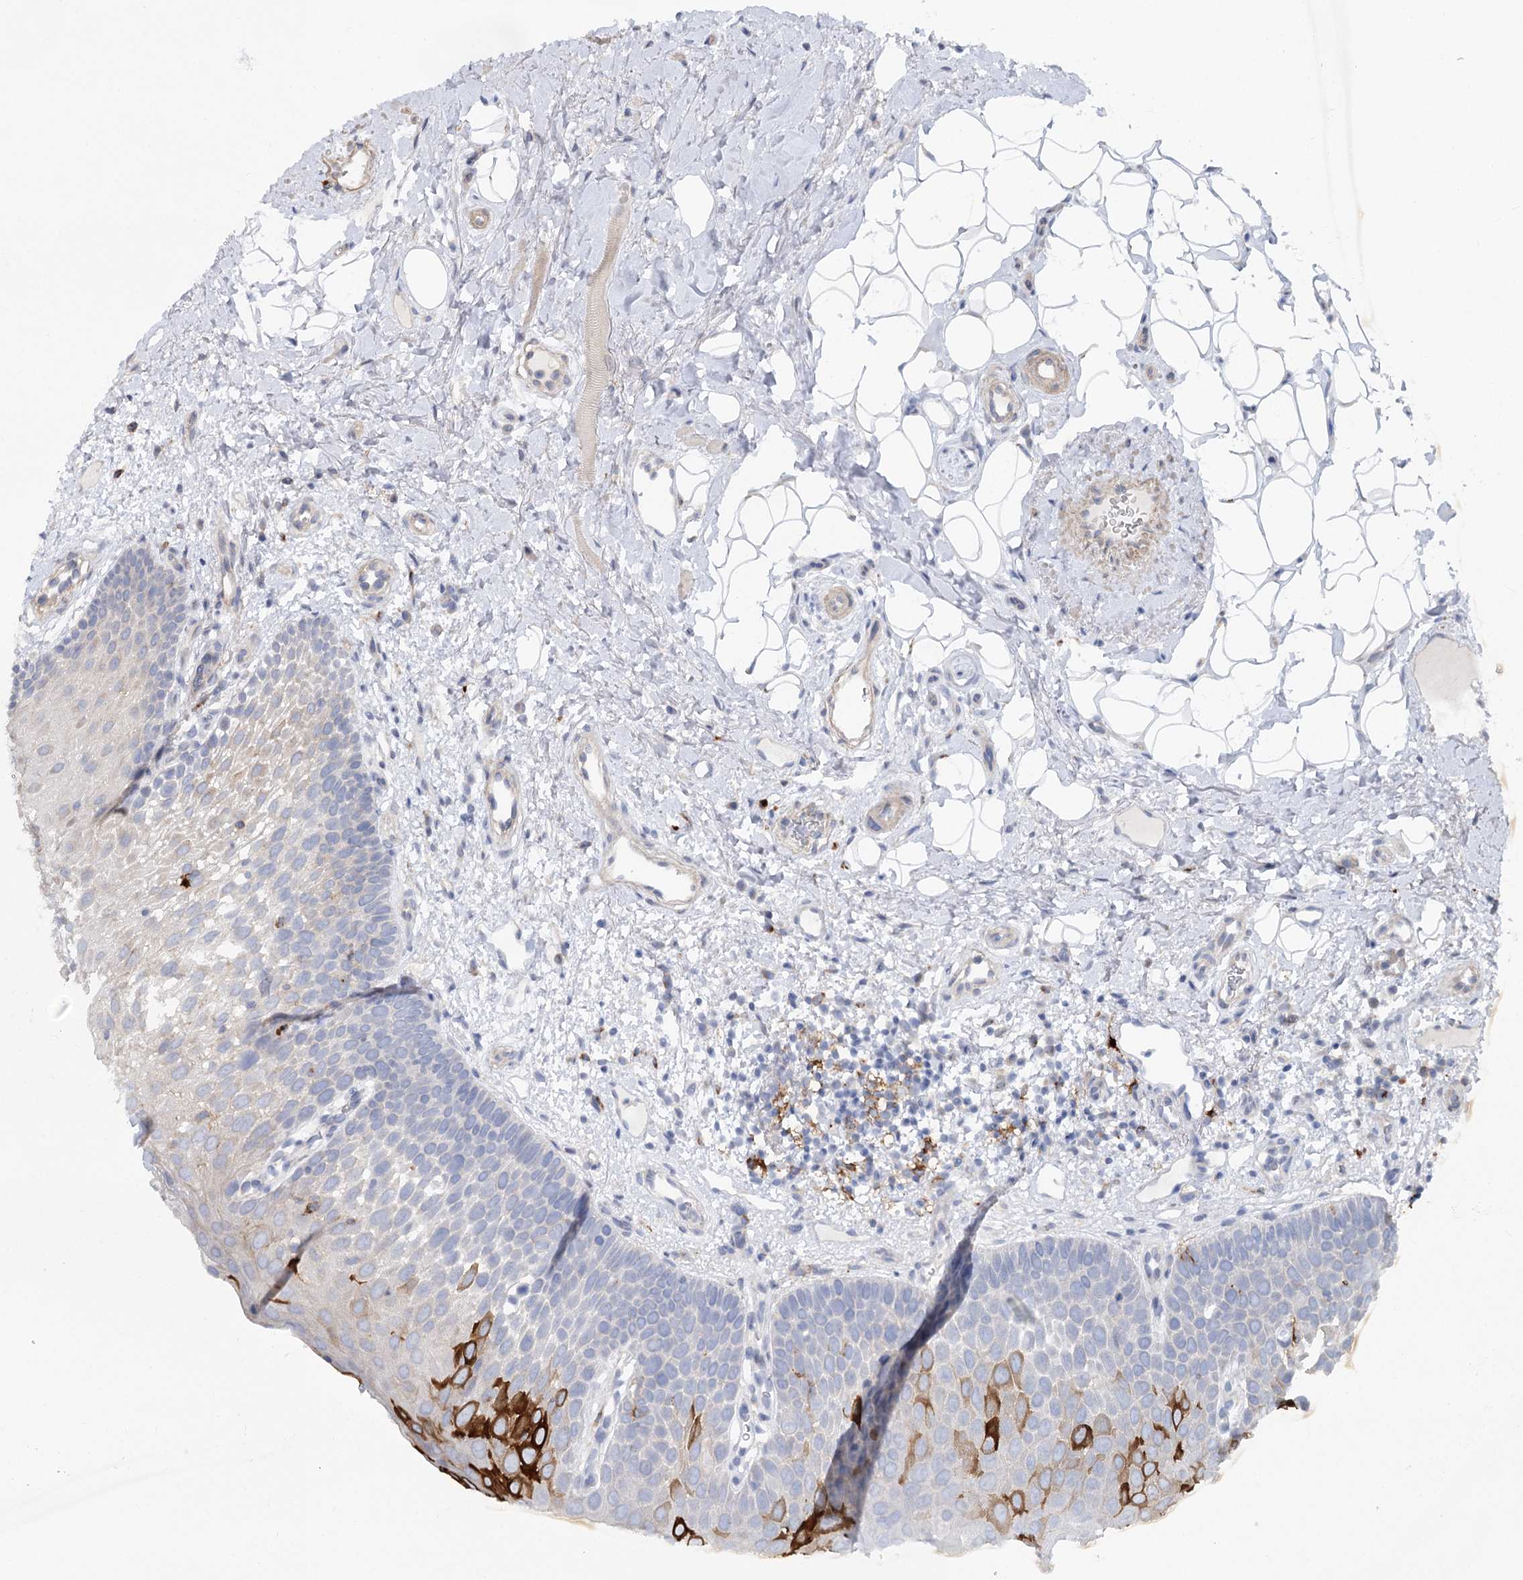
{"staining": {"intensity": "strong", "quantity": "<25%", "location": "cytoplasmic/membranous"}, "tissue": "oral mucosa", "cell_type": "Squamous epithelial cells", "image_type": "normal", "snomed": [{"axis": "morphology", "description": "No evidence of malignacy"}, {"axis": "topography", "description": "Oral tissue"}, {"axis": "topography", "description": "Head-Neck"}], "caption": "Human oral mucosa stained with a brown dye displays strong cytoplasmic/membranous positive positivity in approximately <25% of squamous epithelial cells.", "gene": "SCN11A", "patient": {"sex": "male", "age": 68}}